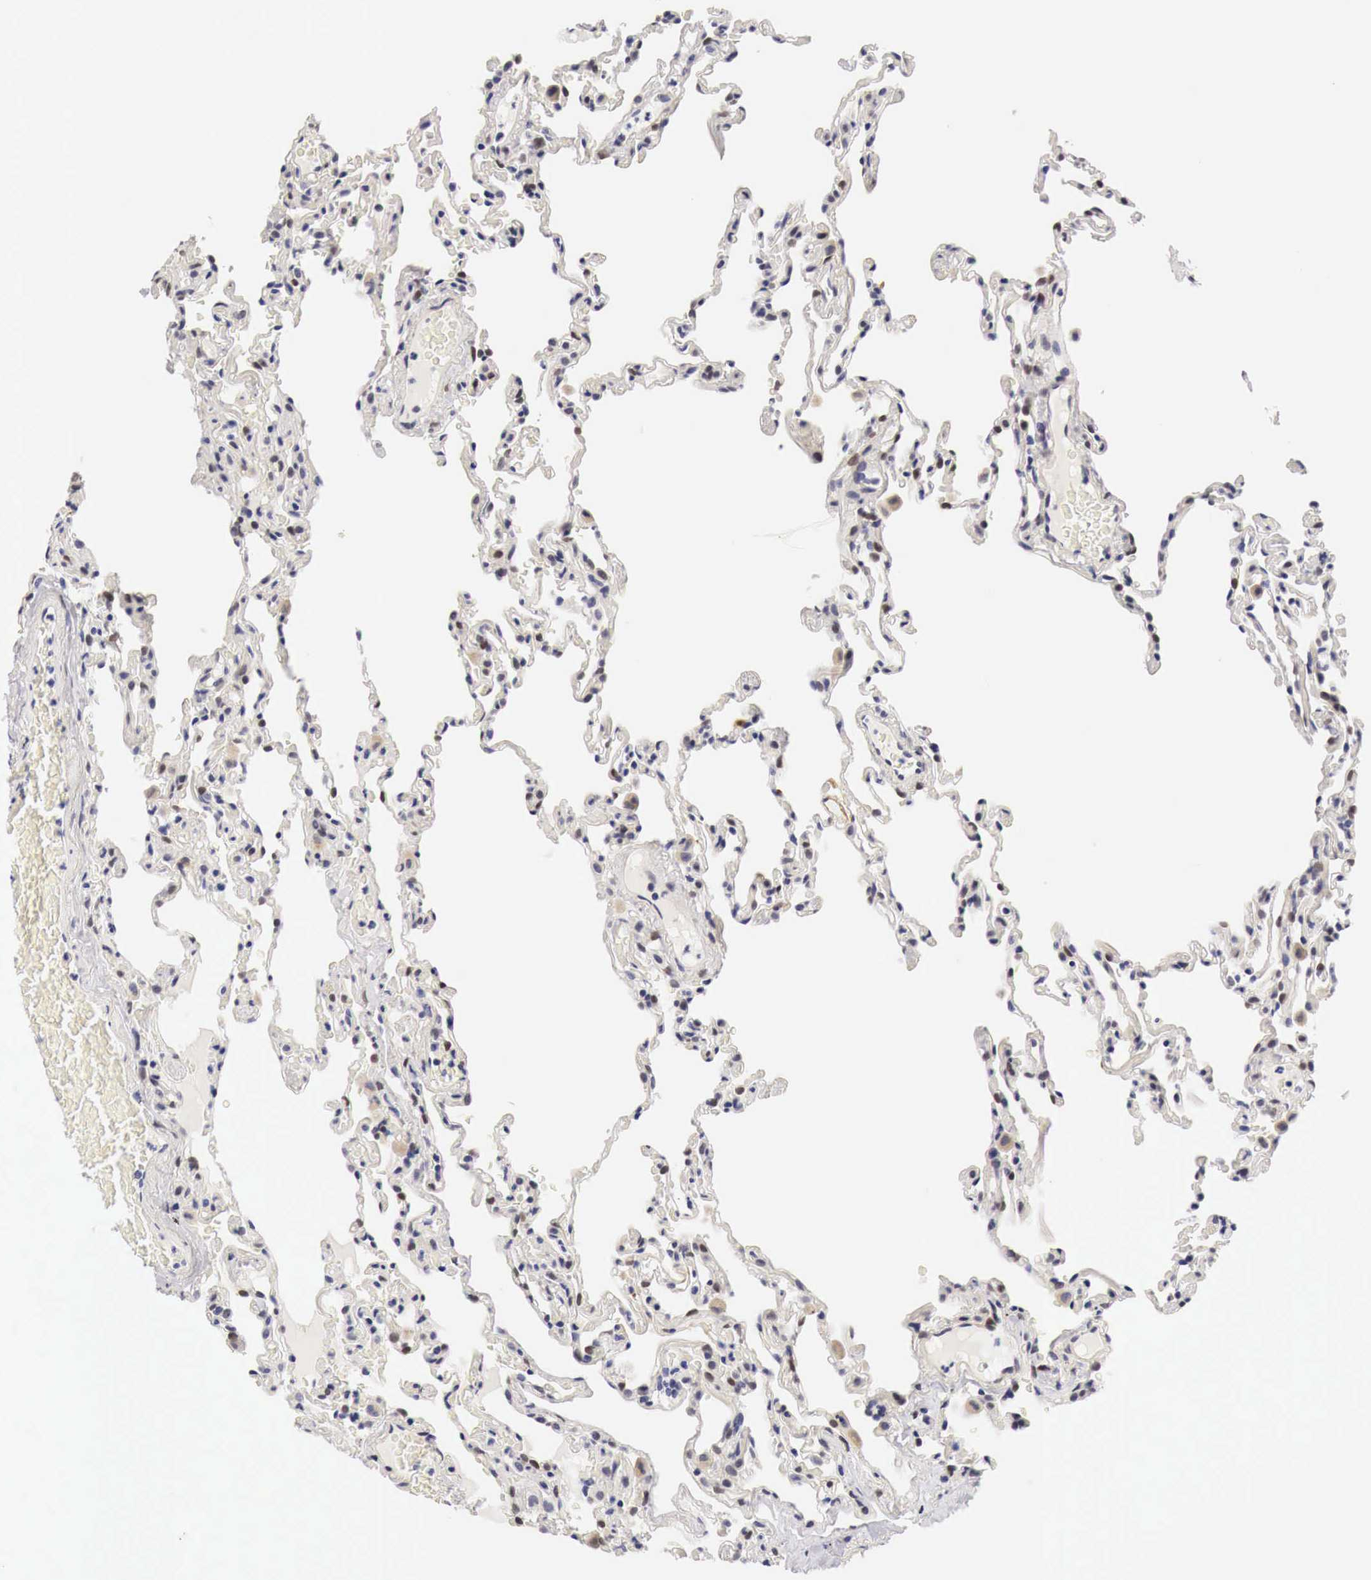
{"staining": {"intensity": "moderate", "quantity": "<25%", "location": "nuclear"}, "tissue": "lung", "cell_type": "Alveolar cells", "image_type": "normal", "snomed": [{"axis": "morphology", "description": "Normal tissue, NOS"}, {"axis": "topography", "description": "Lung"}], "caption": "DAB (3,3'-diaminobenzidine) immunohistochemical staining of unremarkable human lung reveals moderate nuclear protein expression in approximately <25% of alveolar cells.", "gene": "CASP3", "patient": {"sex": "female", "age": 61}}